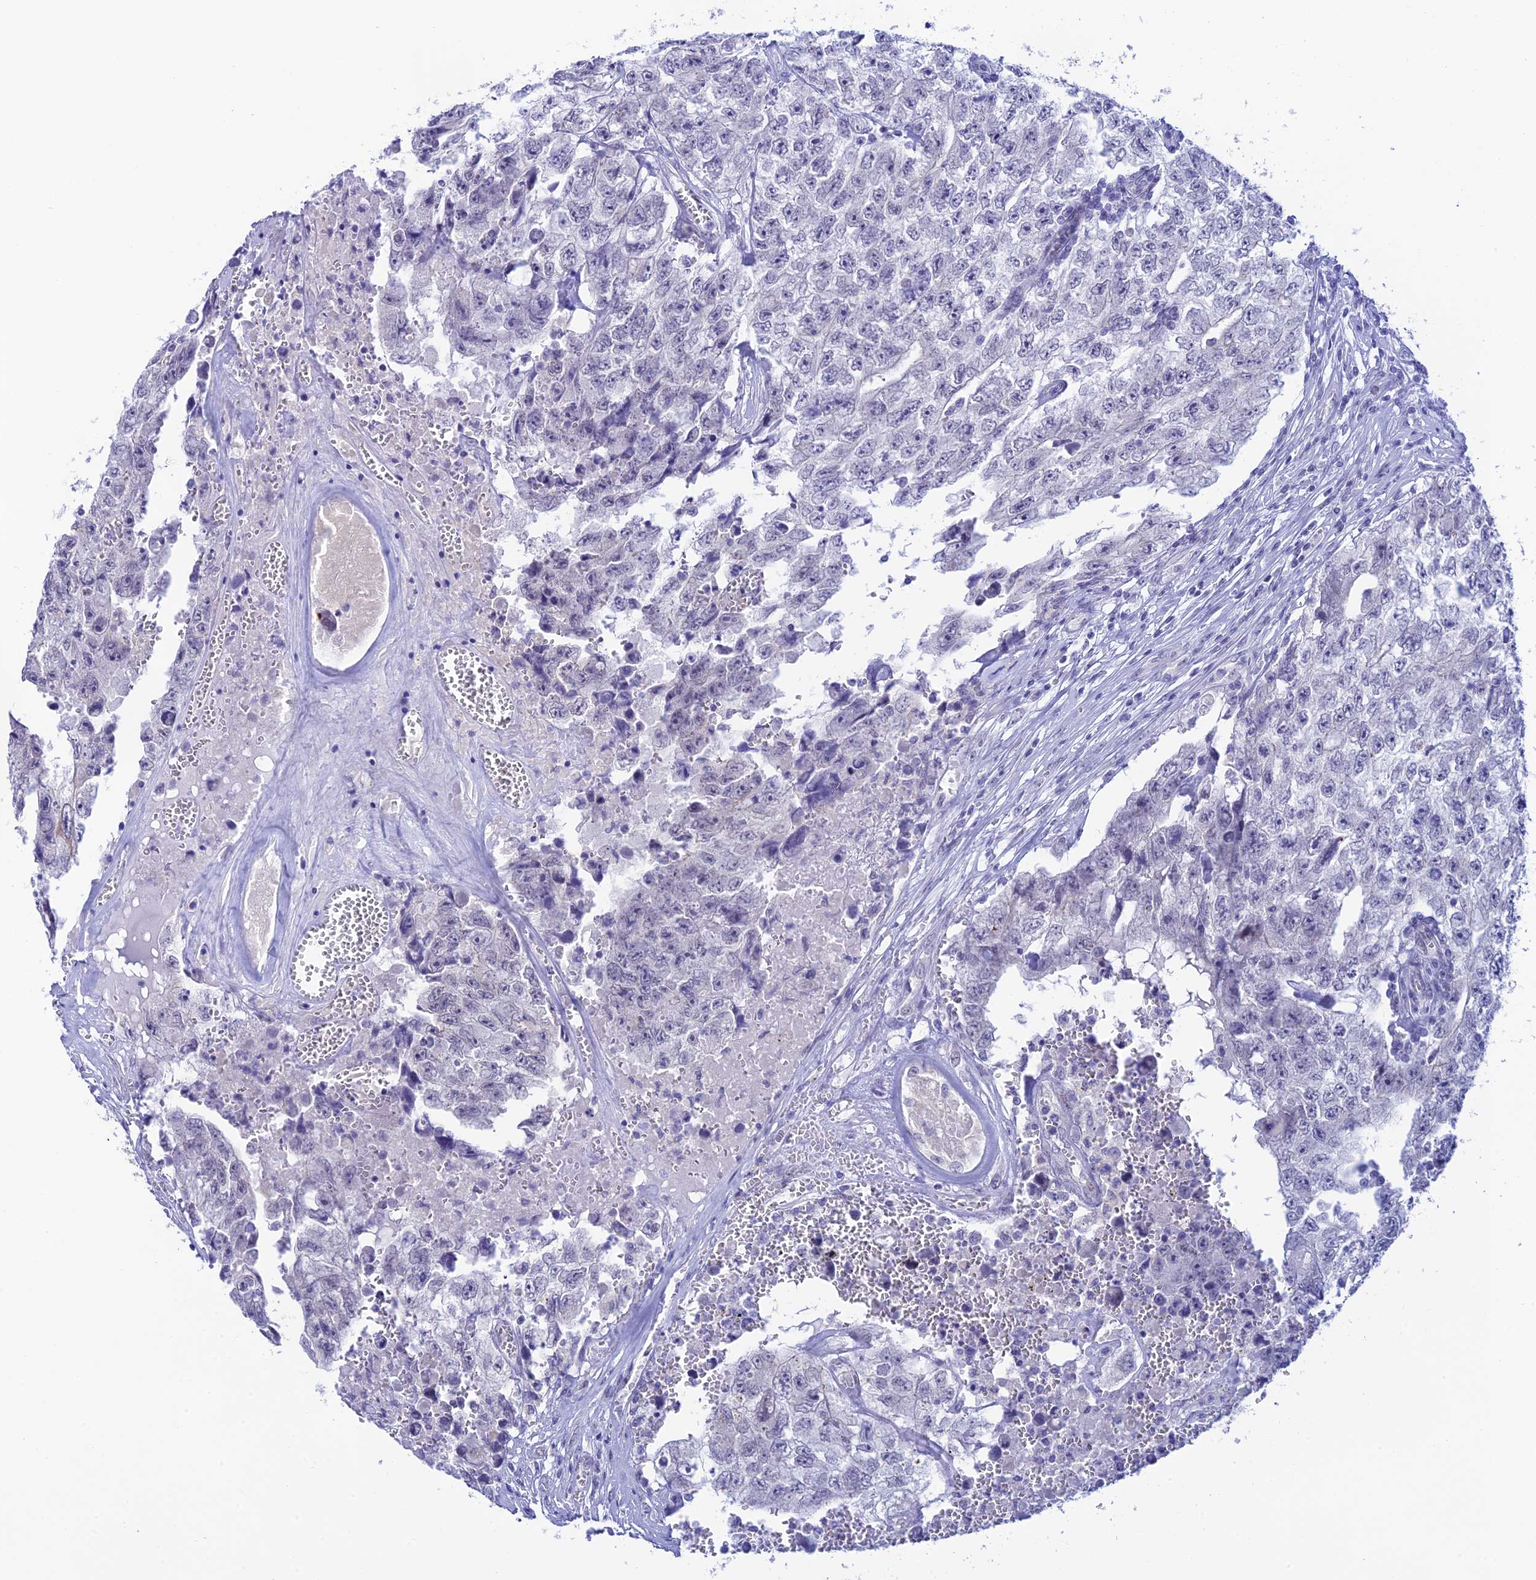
{"staining": {"intensity": "negative", "quantity": "none", "location": "none"}, "tissue": "testis cancer", "cell_type": "Tumor cells", "image_type": "cancer", "snomed": [{"axis": "morphology", "description": "Carcinoma, Embryonal, NOS"}, {"axis": "topography", "description": "Testis"}], "caption": "IHC of testis cancer (embryonal carcinoma) demonstrates no positivity in tumor cells. (Stains: DAB IHC with hematoxylin counter stain, Microscopy: brightfield microscopy at high magnification).", "gene": "RASGEF1B", "patient": {"sex": "male", "age": 17}}